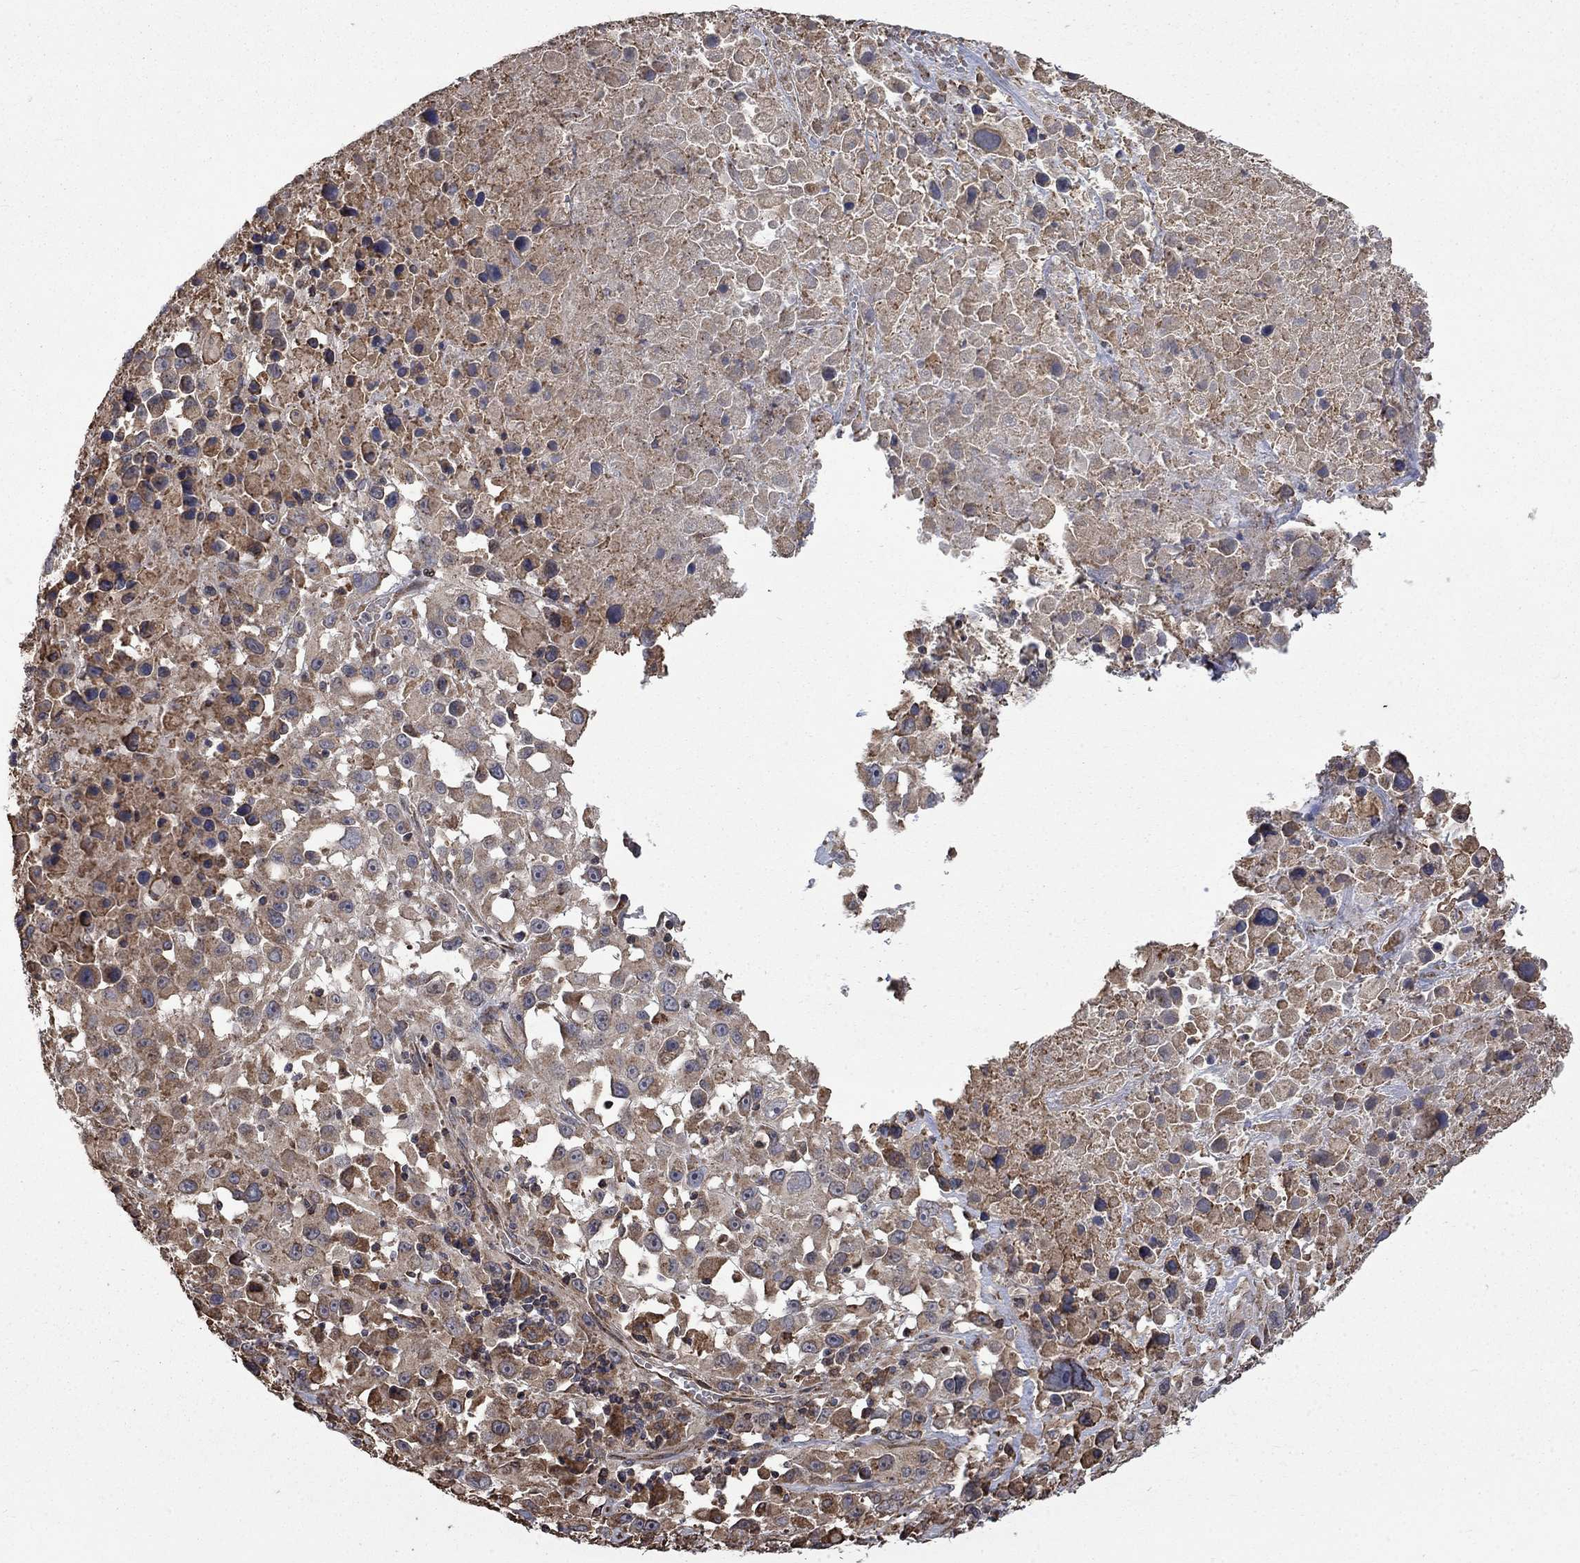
{"staining": {"intensity": "moderate", "quantity": "<25%", "location": "cytoplasmic/membranous"}, "tissue": "melanoma", "cell_type": "Tumor cells", "image_type": "cancer", "snomed": [{"axis": "morphology", "description": "Malignant melanoma, Metastatic site"}, {"axis": "topography", "description": "Lymph node"}], "caption": "Malignant melanoma (metastatic site) tissue exhibits moderate cytoplasmic/membranous expression in about <25% of tumor cells The protein of interest is stained brown, and the nuclei are stained in blue (DAB (3,3'-diaminobenzidine) IHC with brightfield microscopy, high magnification).", "gene": "ESRRA", "patient": {"sex": "male", "age": 50}}